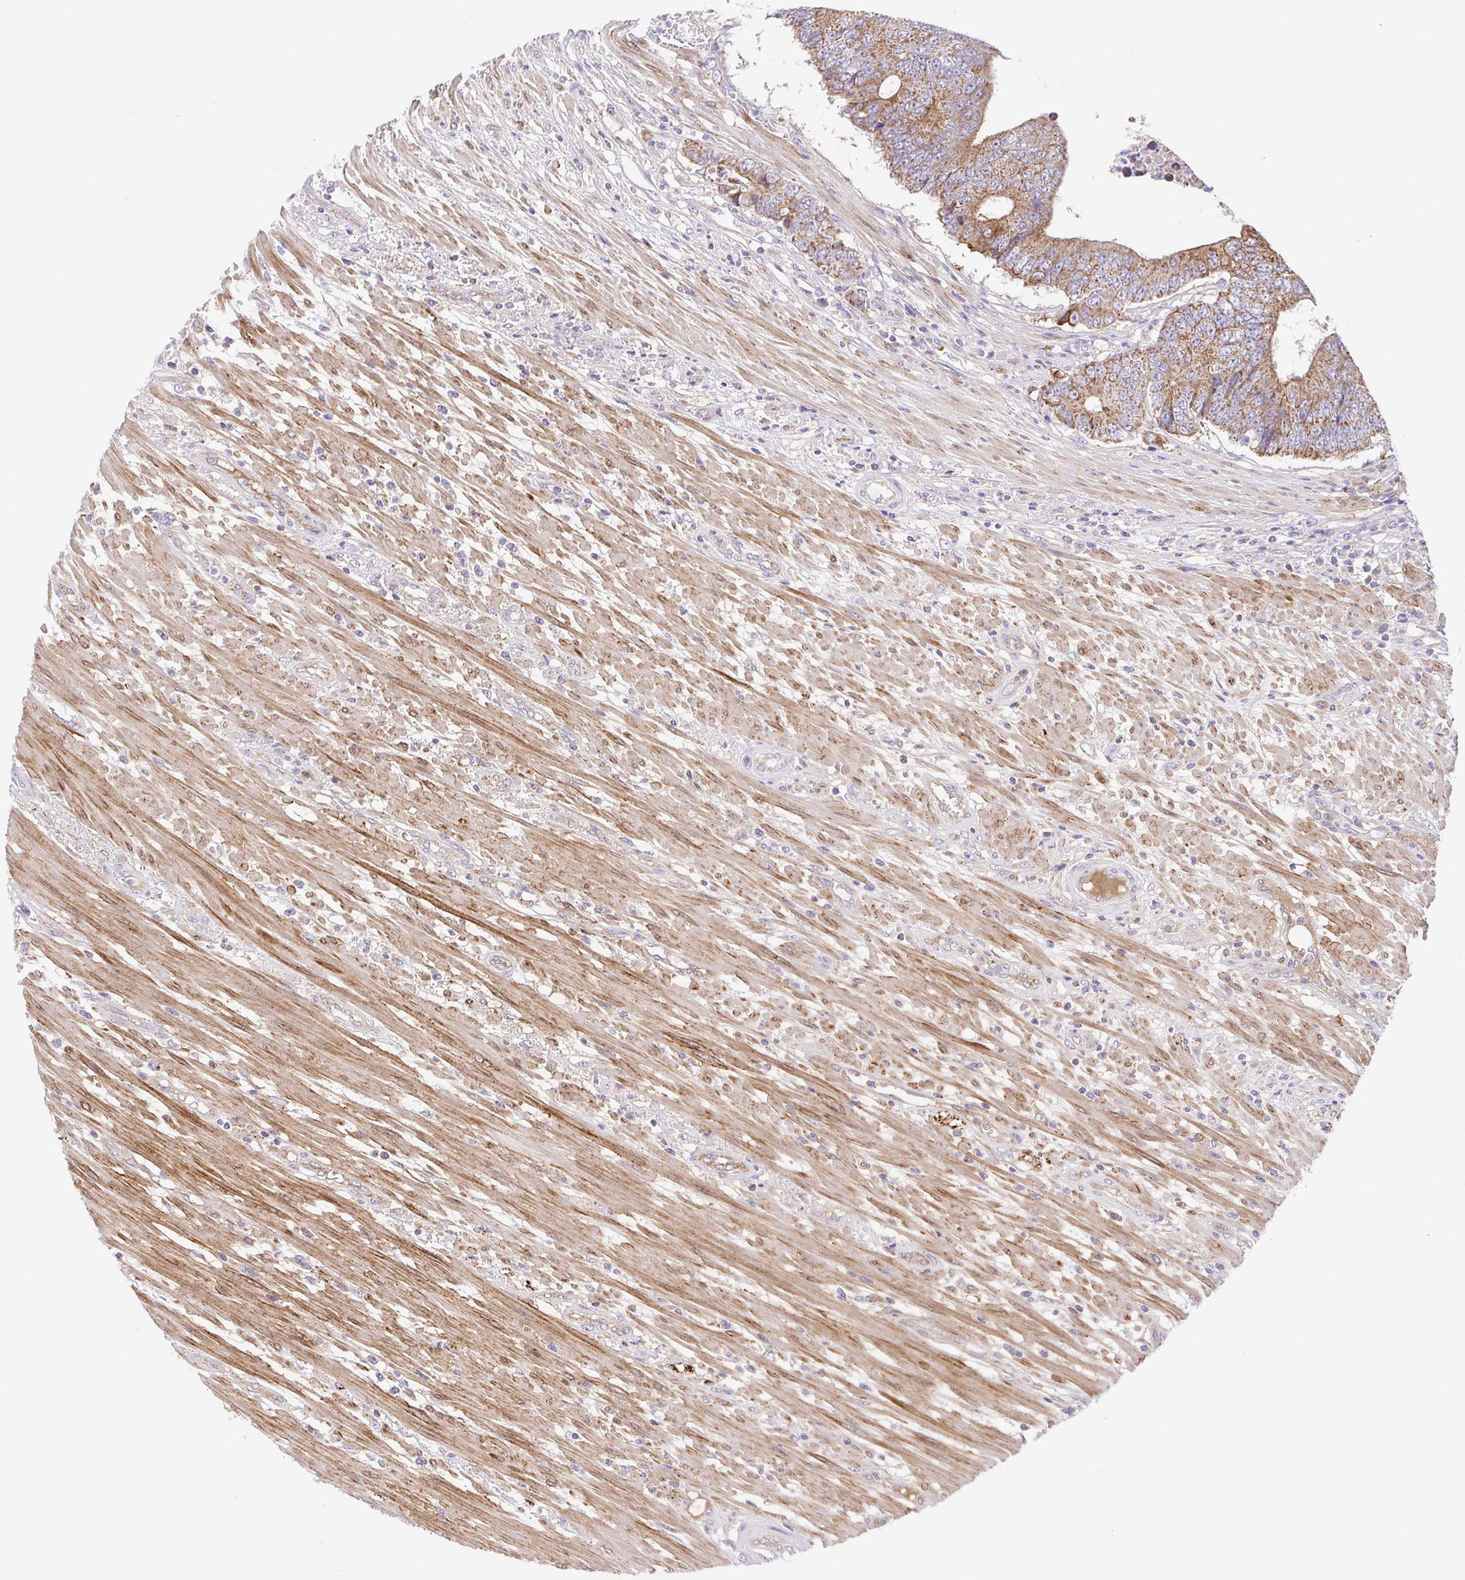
{"staining": {"intensity": "moderate", "quantity": "25%-75%", "location": "cytoplasmic/membranous"}, "tissue": "colorectal cancer", "cell_type": "Tumor cells", "image_type": "cancer", "snomed": [{"axis": "morphology", "description": "Adenocarcinoma, NOS"}, {"axis": "topography", "description": "Colon"}], "caption": "Colorectal adenocarcinoma was stained to show a protein in brown. There is medium levels of moderate cytoplasmic/membranous expression in approximately 25%-75% of tumor cells.", "gene": "SLC13A1", "patient": {"sex": "female", "age": 48}}